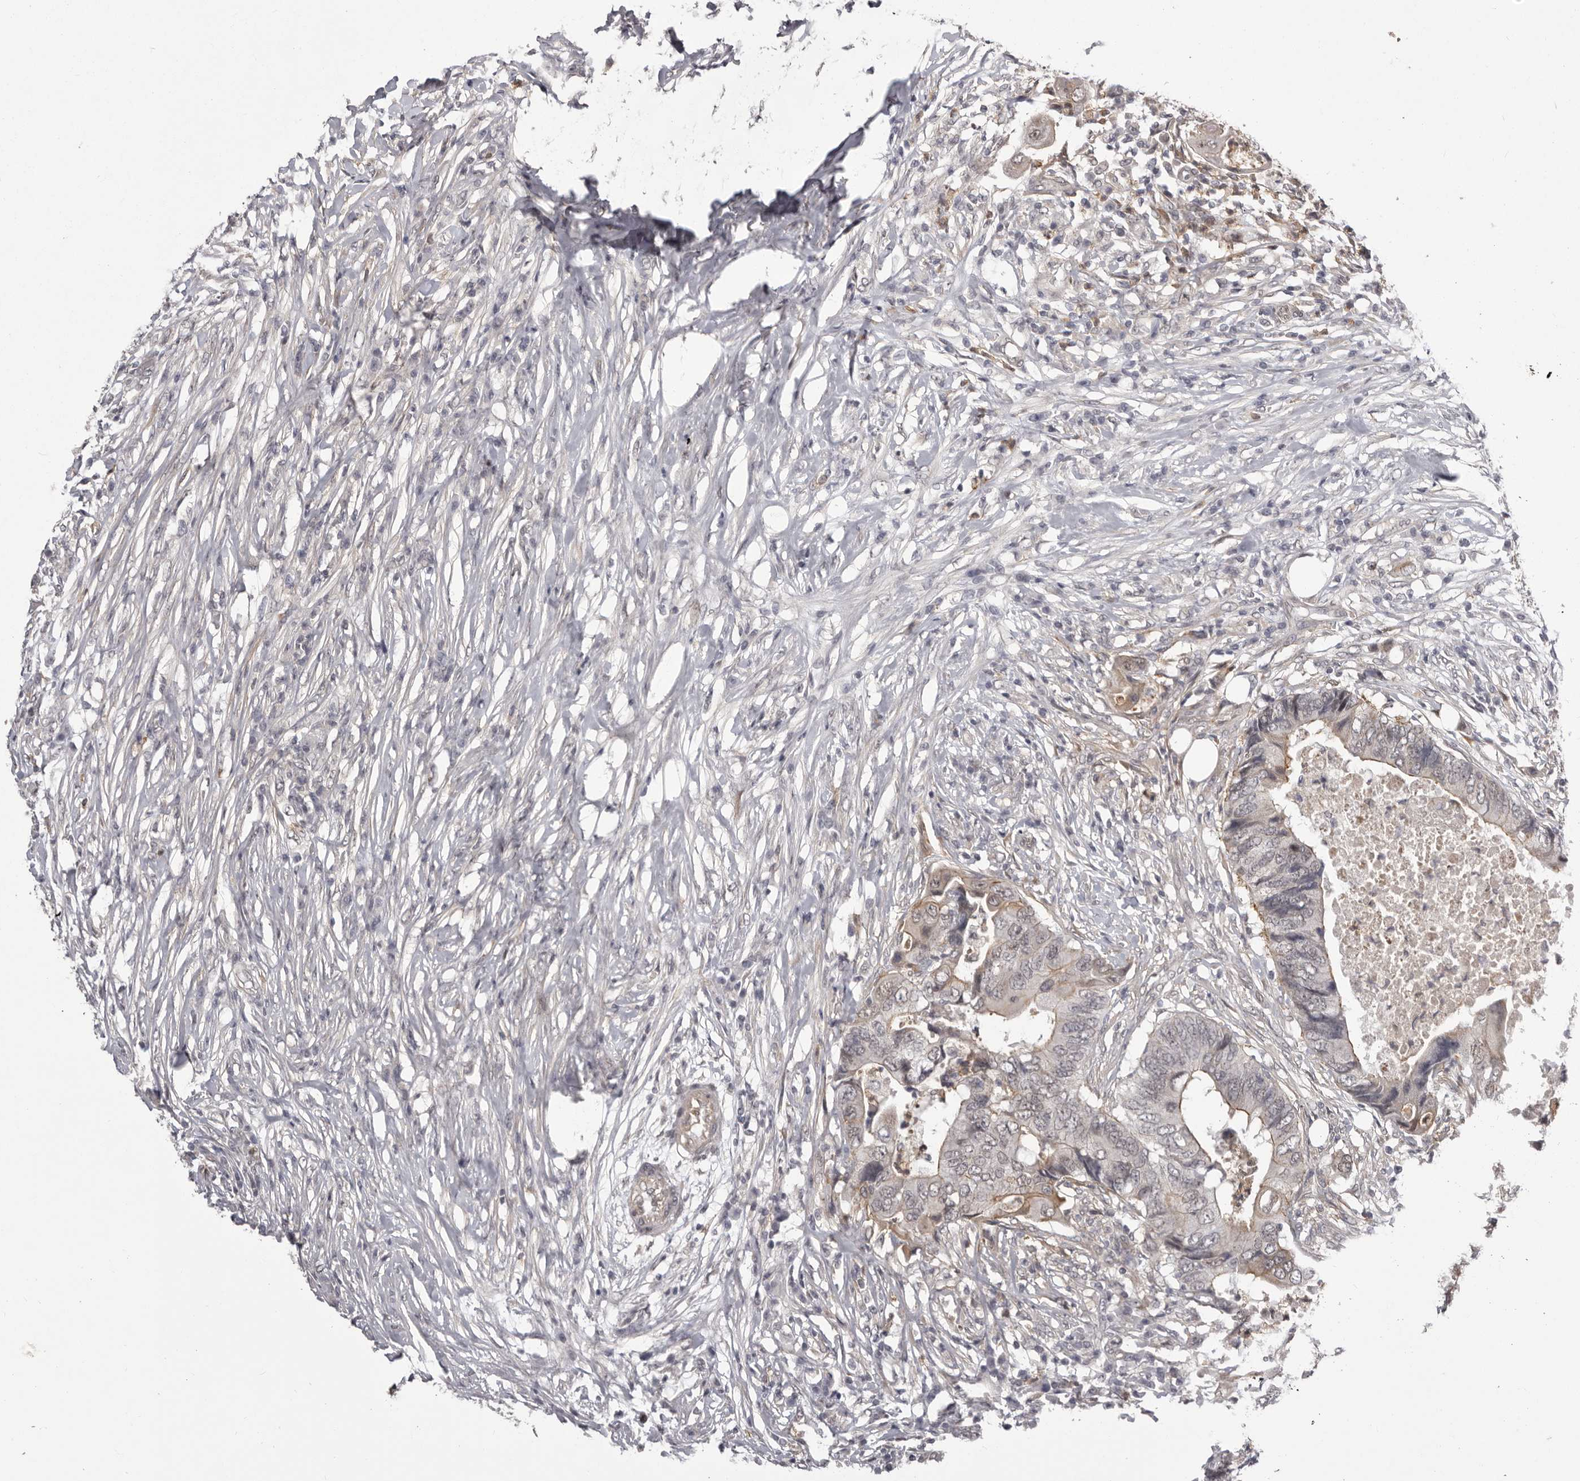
{"staining": {"intensity": "negative", "quantity": "none", "location": "none"}, "tissue": "colorectal cancer", "cell_type": "Tumor cells", "image_type": "cancer", "snomed": [{"axis": "morphology", "description": "Adenocarcinoma, NOS"}, {"axis": "topography", "description": "Colon"}], "caption": "An IHC photomicrograph of colorectal cancer is shown. There is no staining in tumor cells of colorectal cancer. (Stains: DAB (3,3'-diaminobenzidine) IHC with hematoxylin counter stain, Microscopy: brightfield microscopy at high magnification).", "gene": "RNF2", "patient": {"sex": "male", "age": 71}}